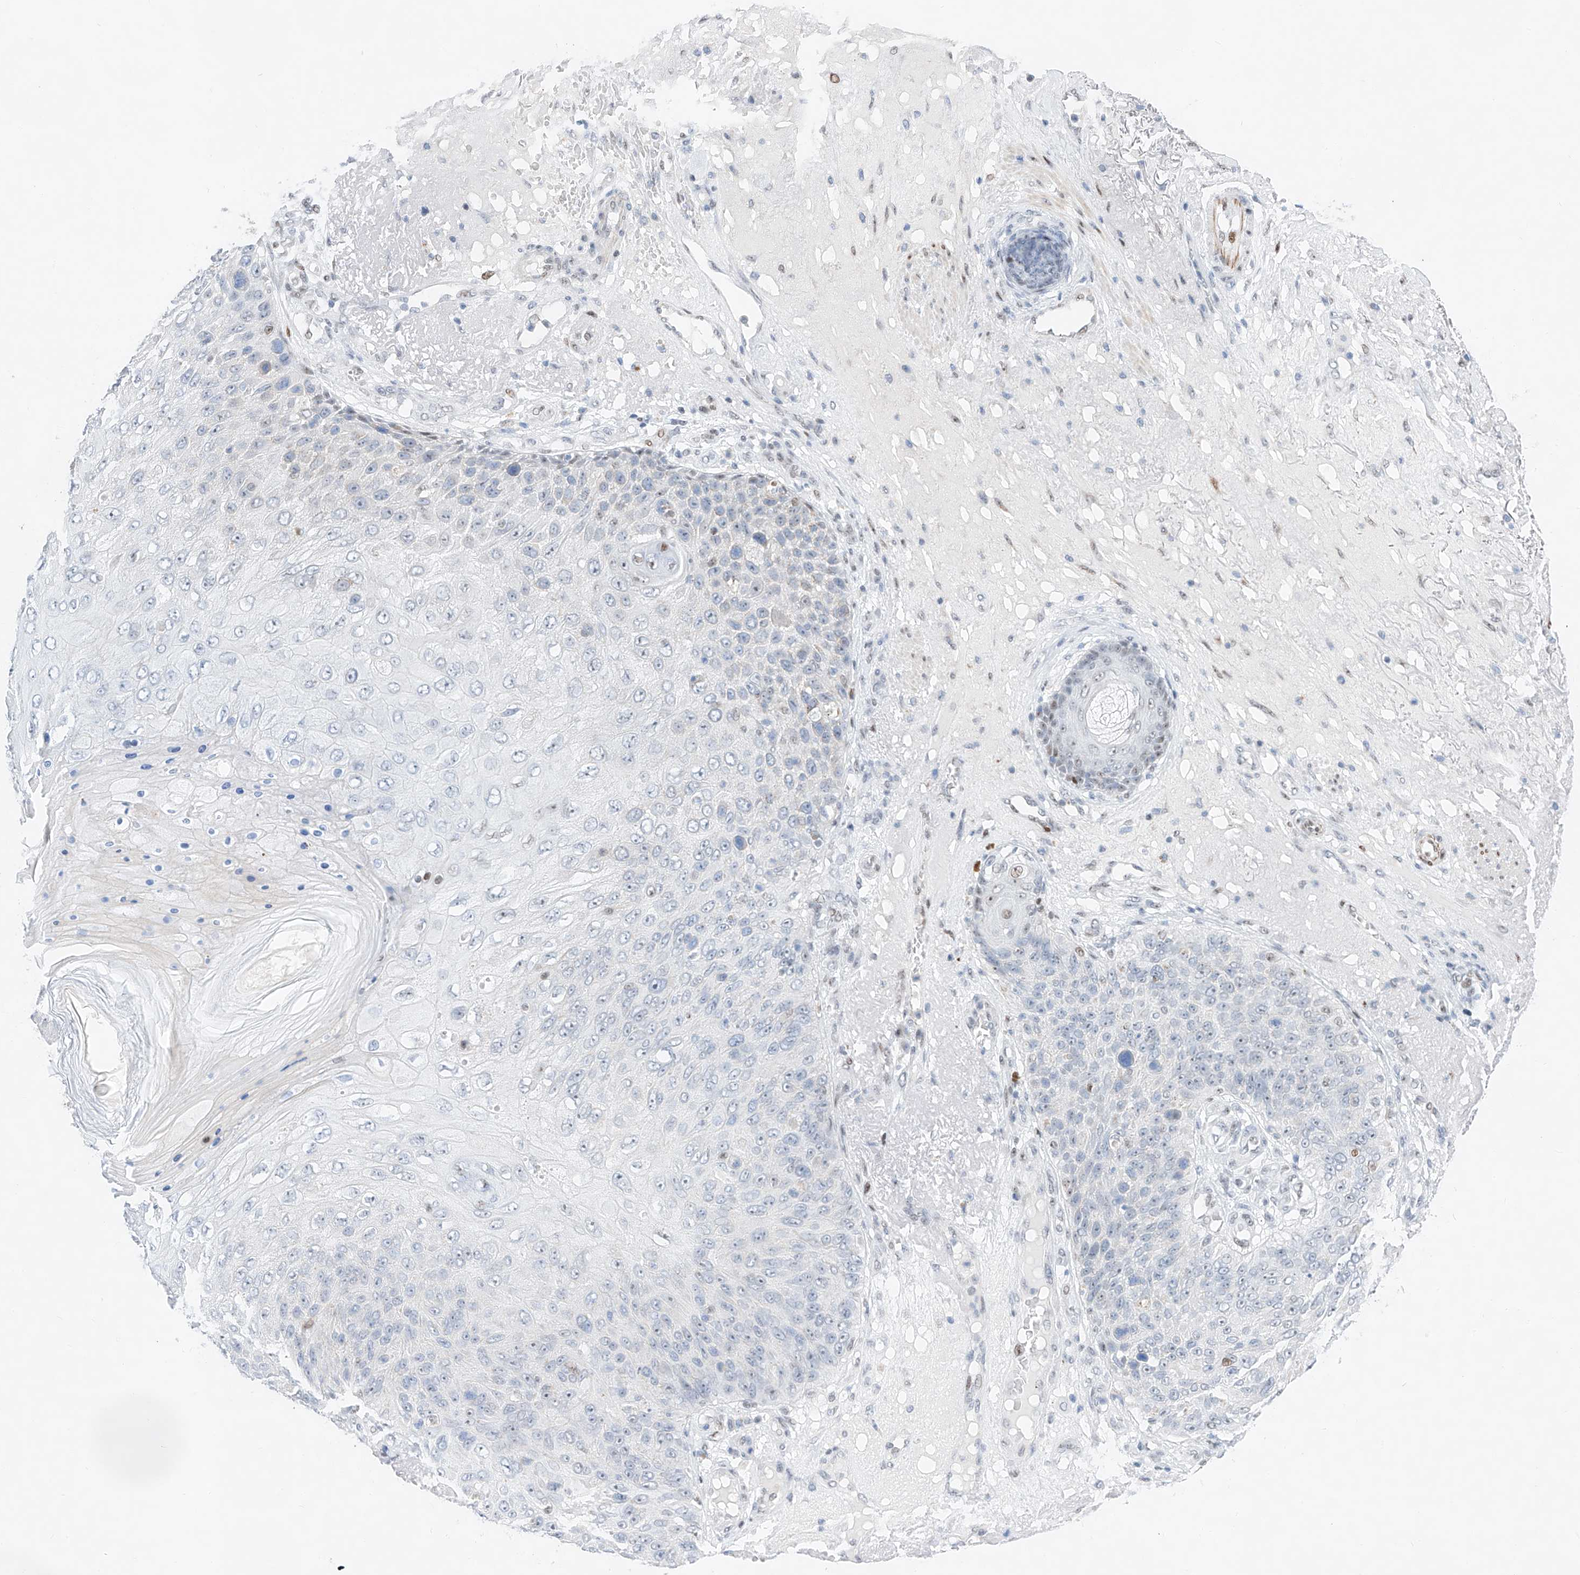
{"staining": {"intensity": "negative", "quantity": "none", "location": "none"}, "tissue": "skin cancer", "cell_type": "Tumor cells", "image_type": "cancer", "snomed": [{"axis": "morphology", "description": "Squamous cell carcinoma, NOS"}, {"axis": "topography", "description": "Skin"}], "caption": "Immunohistochemistry histopathology image of neoplastic tissue: human skin squamous cell carcinoma stained with DAB reveals no significant protein positivity in tumor cells.", "gene": "NT5C3B", "patient": {"sex": "female", "age": 88}}